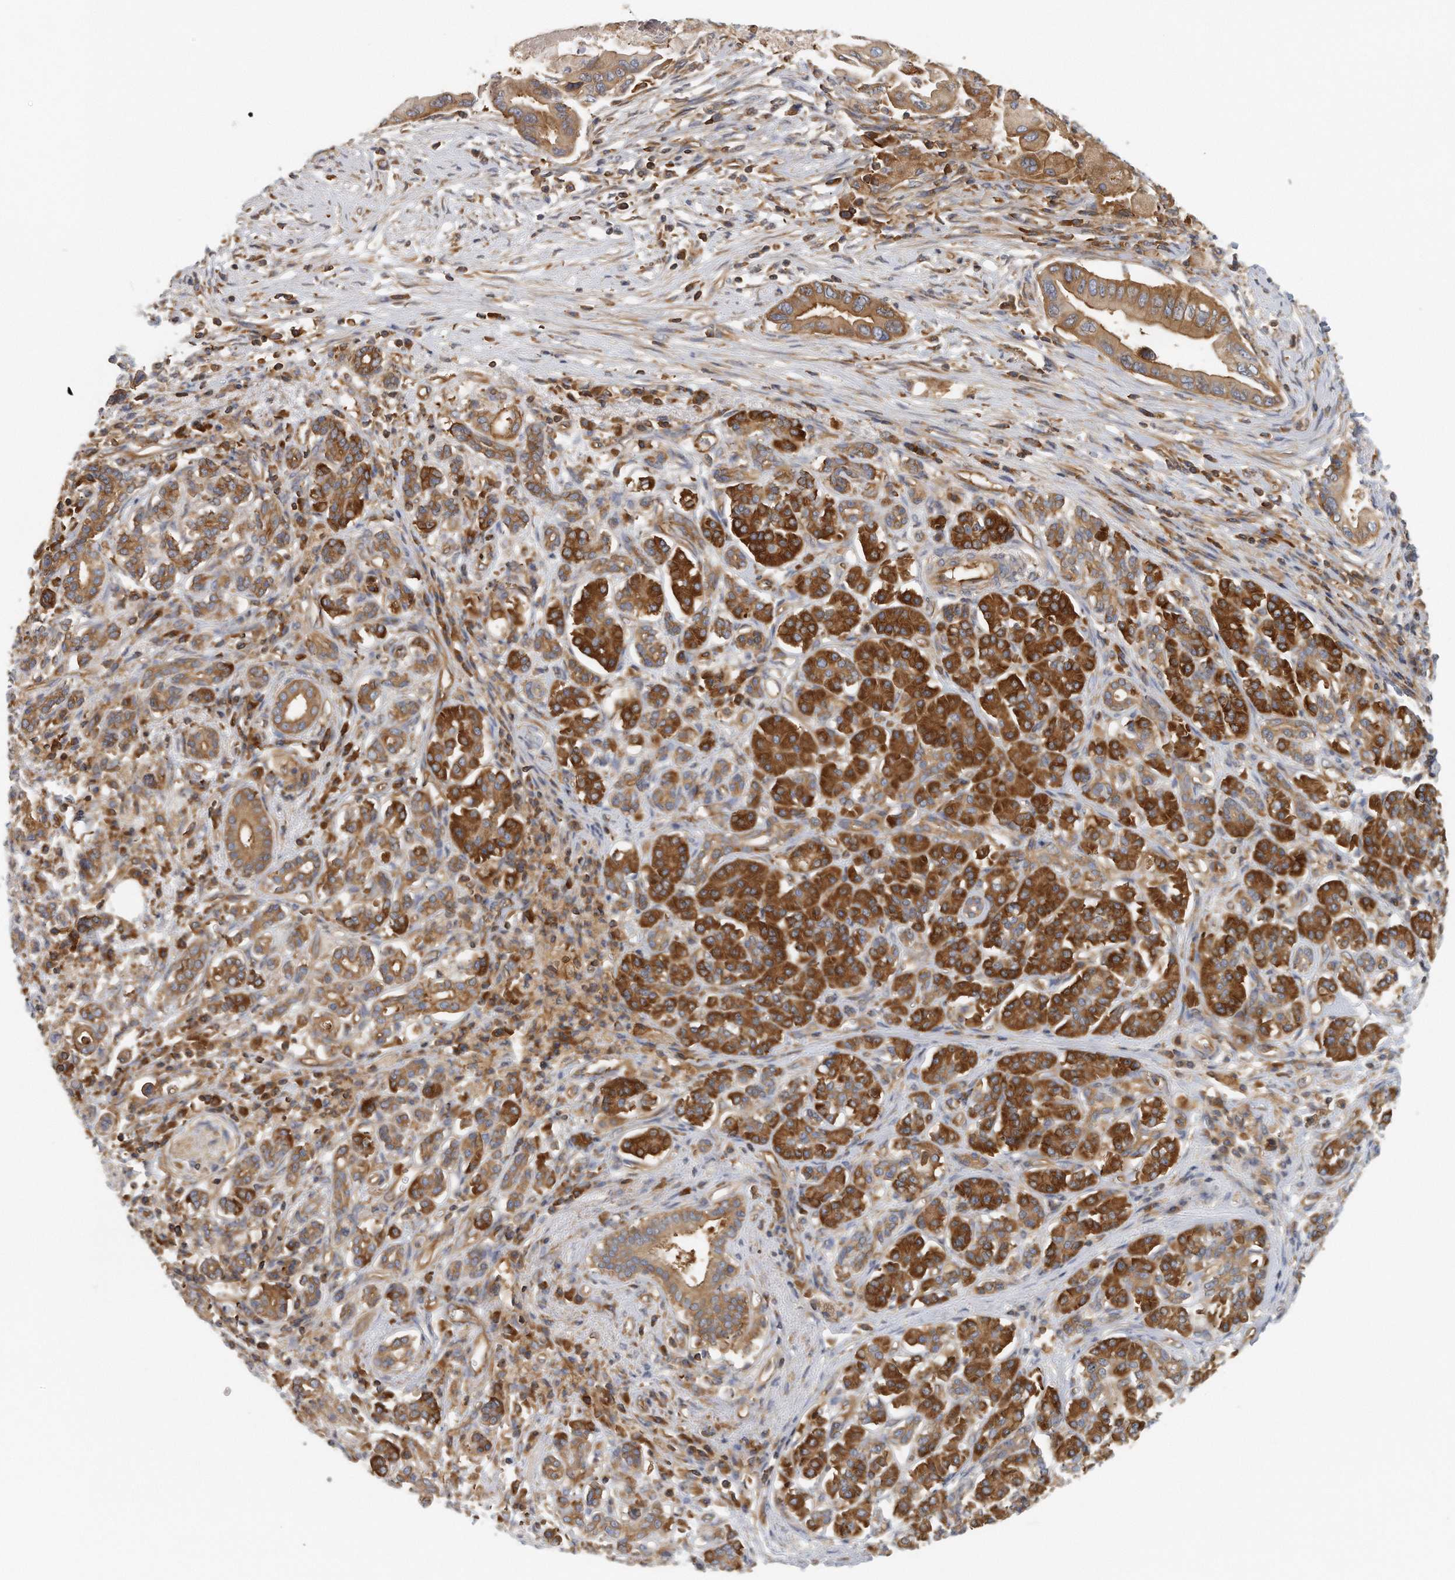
{"staining": {"intensity": "moderate", "quantity": ">75%", "location": "cytoplasmic/membranous"}, "tissue": "pancreatic cancer", "cell_type": "Tumor cells", "image_type": "cancer", "snomed": [{"axis": "morphology", "description": "Adenocarcinoma, NOS"}, {"axis": "topography", "description": "Pancreas"}], "caption": "Immunohistochemistry (IHC) photomicrograph of pancreatic cancer (adenocarcinoma) stained for a protein (brown), which displays medium levels of moderate cytoplasmic/membranous staining in about >75% of tumor cells.", "gene": "EIF3I", "patient": {"sex": "male", "age": 78}}